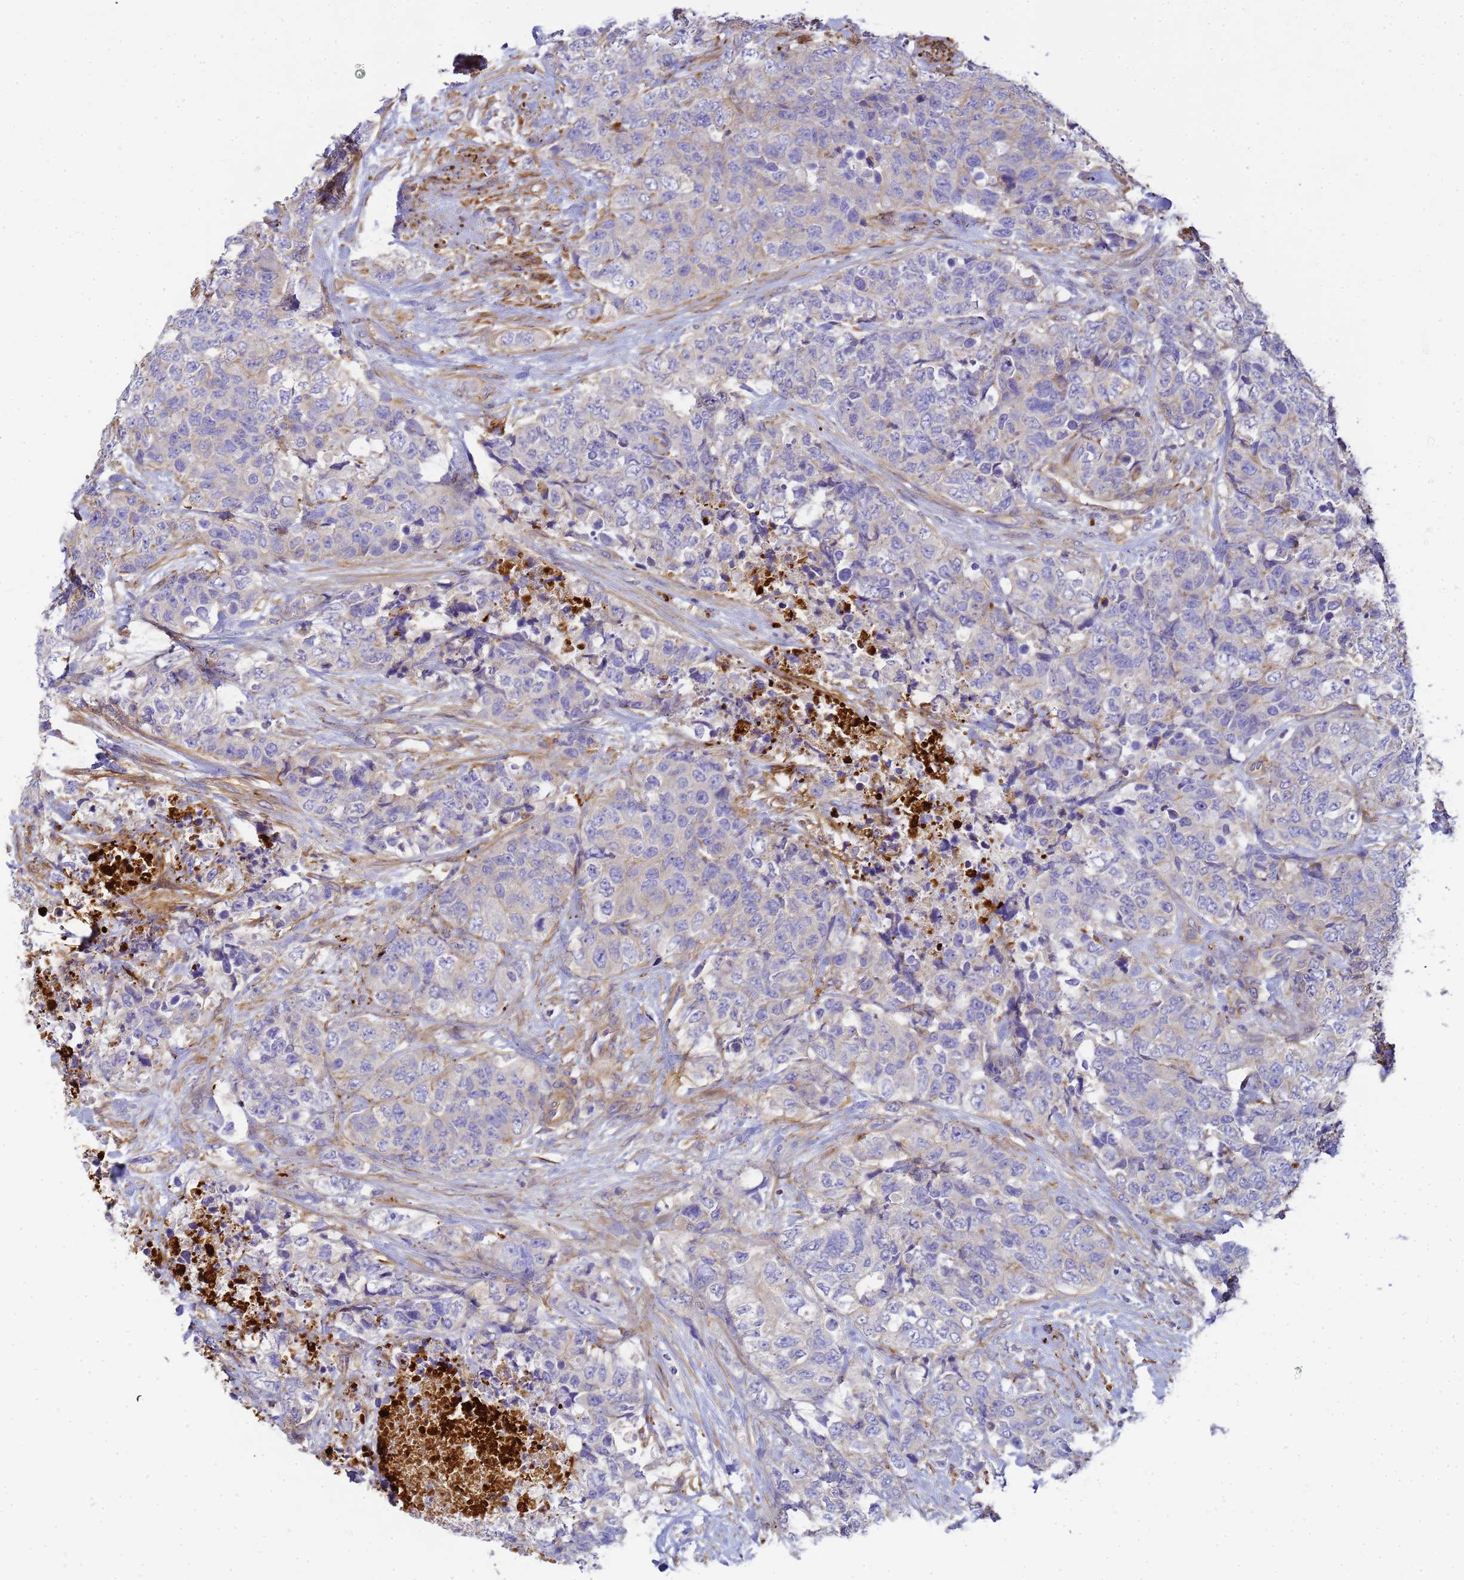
{"staining": {"intensity": "negative", "quantity": "none", "location": "none"}, "tissue": "urothelial cancer", "cell_type": "Tumor cells", "image_type": "cancer", "snomed": [{"axis": "morphology", "description": "Urothelial carcinoma, High grade"}, {"axis": "topography", "description": "Urinary bladder"}], "caption": "Immunohistochemical staining of urothelial cancer demonstrates no significant staining in tumor cells. (DAB (3,3'-diaminobenzidine) immunohistochemistry (IHC) with hematoxylin counter stain).", "gene": "MYL12A", "patient": {"sex": "female", "age": 78}}